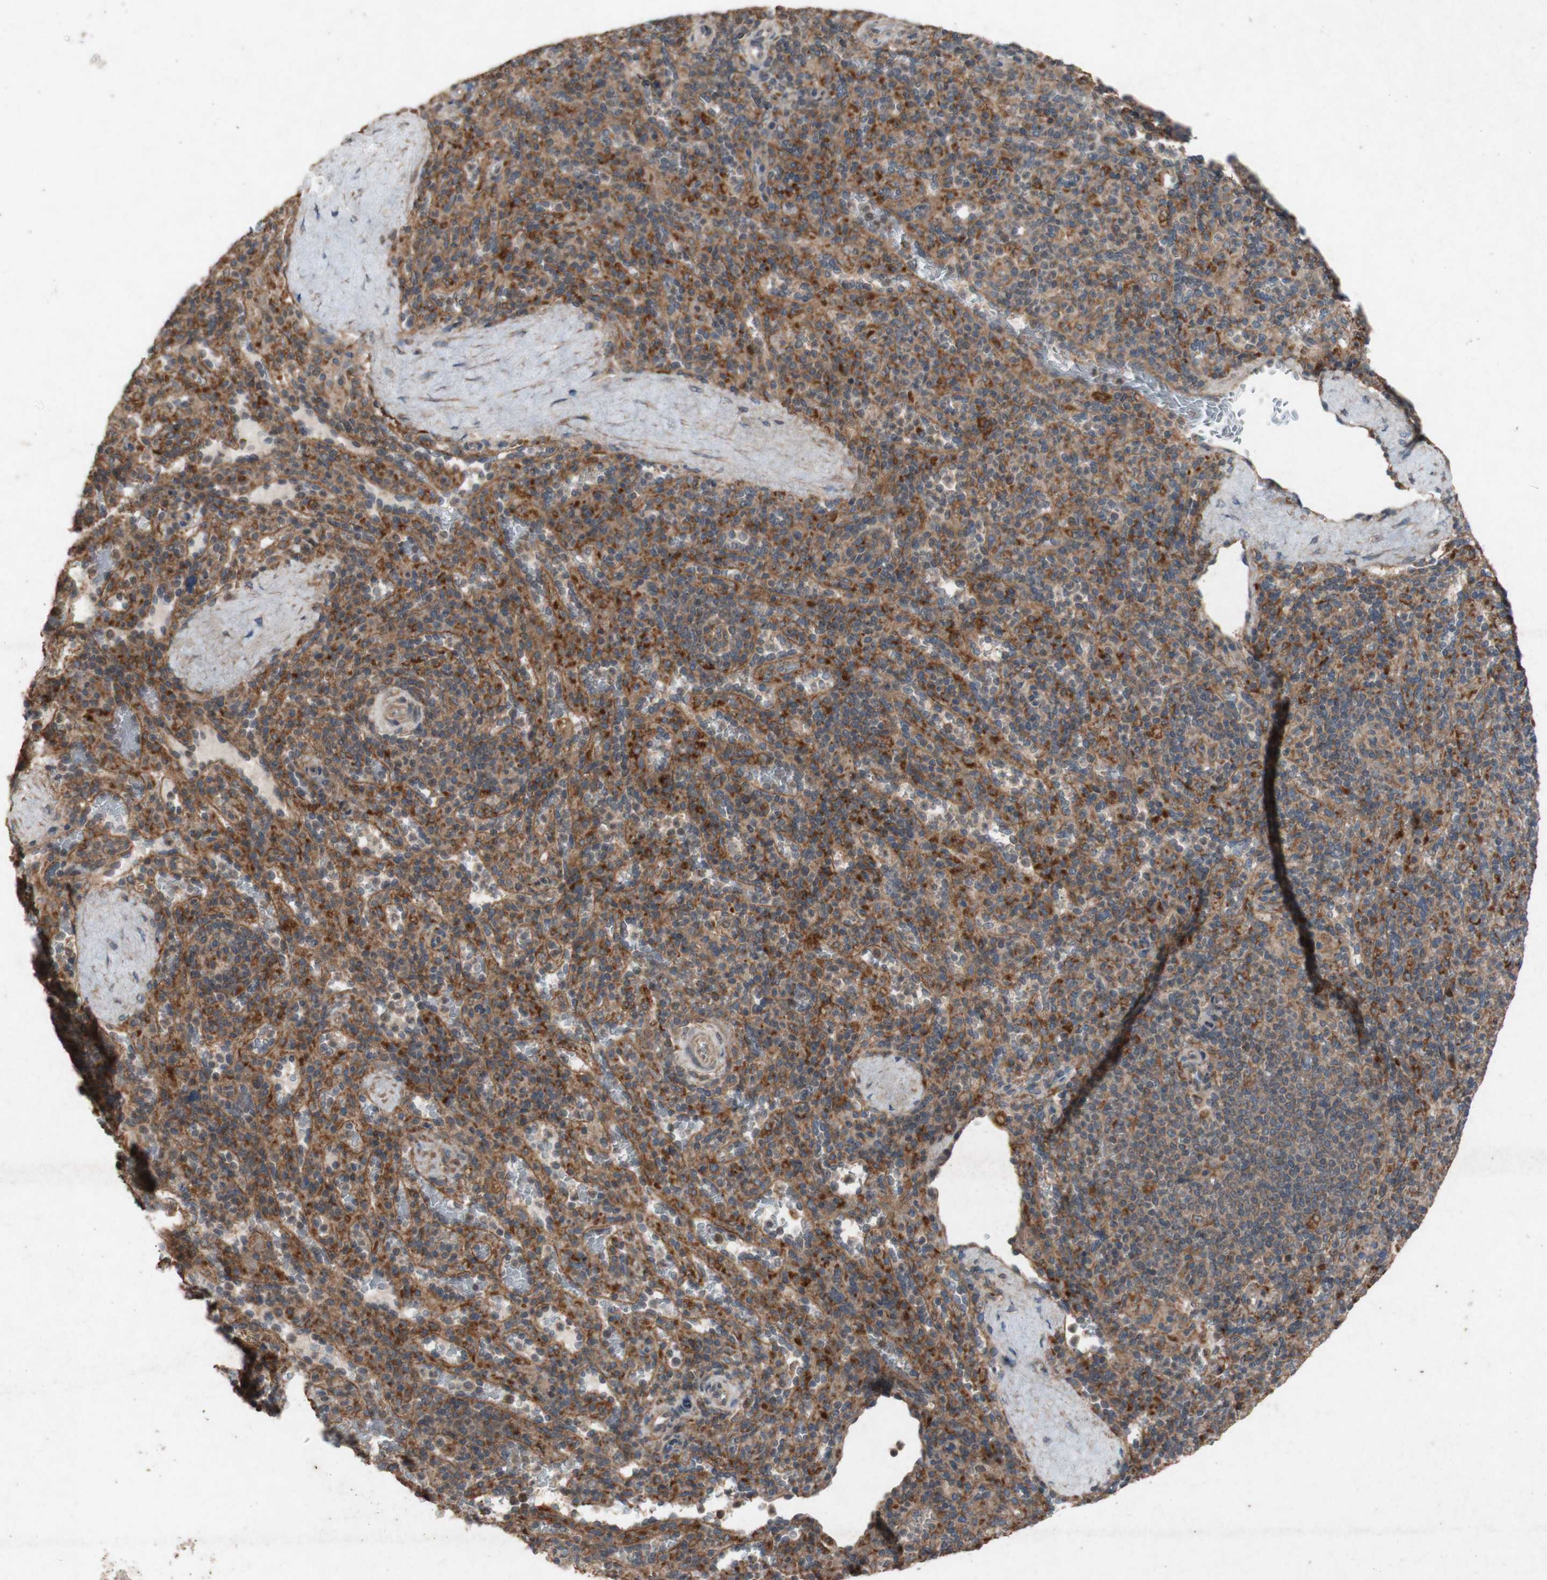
{"staining": {"intensity": "moderate", "quantity": ">75%", "location": "cytoplasmic/membranous"}, "tissue": "spleen", "cell_type": "Cells in red pulp", "image_type": "normal", "snomed": [{"axis": "morphology", "description": "Normal tissue, NOS"}, {"axis": "topography", "description": "Spleen"}], "caption": "Immunohistochemical staining of benign human spleen shows moderate cytoplasmic/membranous protein positivity in about >75% of cells in red pulp. Using DAB (brown) and hematoxylin (blue) stains, captured at high magnification using brightfield microscopy.", "gene": "ATP6V1F", "patient": {"sex": "male", "age": 36}}